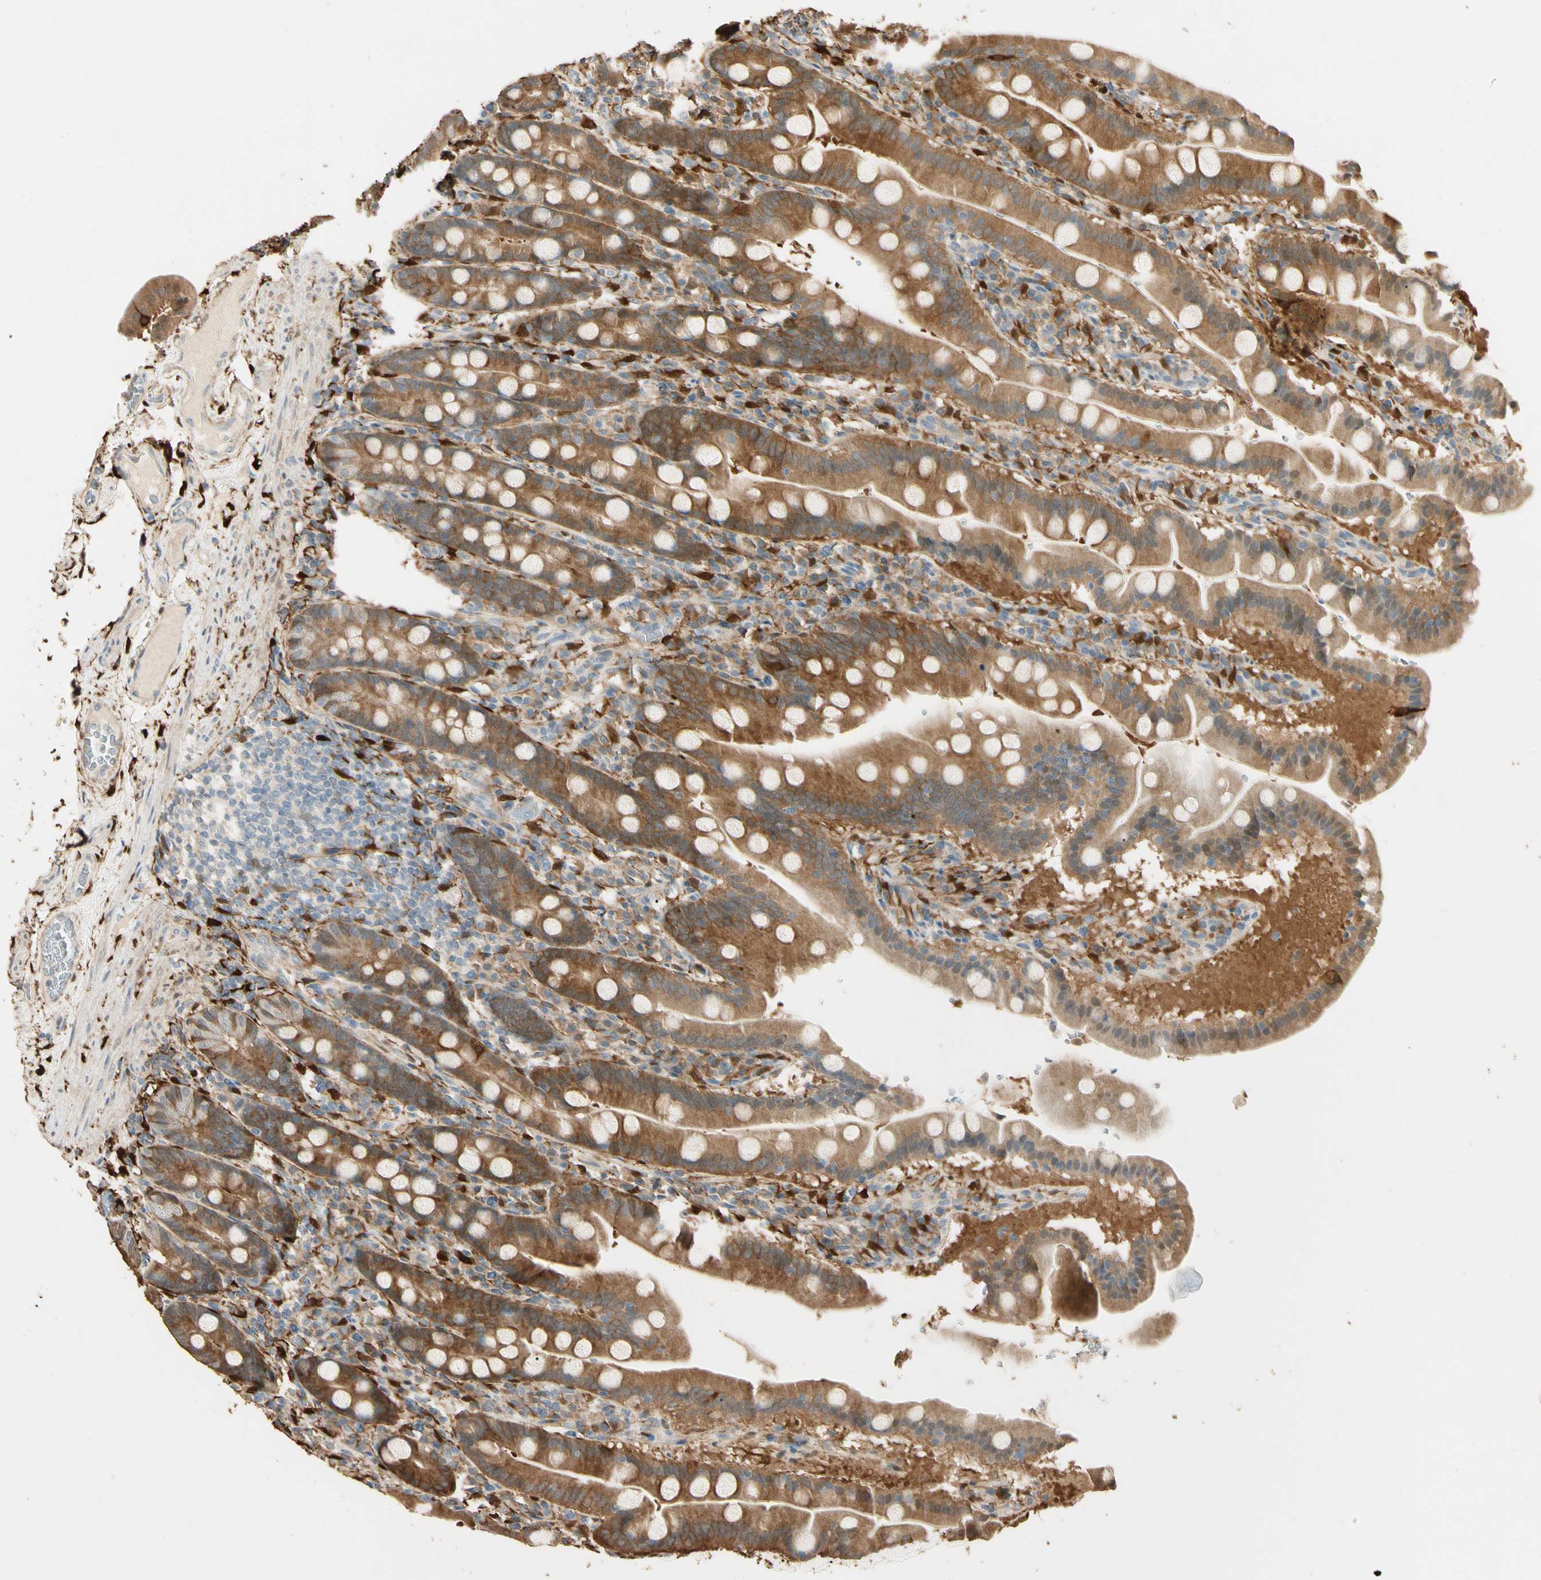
{"staining": {"intensity": "moderate", "quantity": ">75%", "location": "cytoplasmic/membranous"}, "tissue": "duodenum", "cell_type": "Glandular cells", "image_type": "normal", "snomed": [{"axis": "morphology", "description": "Normal tissue, NOS"}, {"axis": "topography", "description": "Duodenum"}], "caption": "Immunohistochemical staining of unremarkable duodenum shows >75% levels of moderate cytoplasmic/membranous protein expression in about >75% of glandular cells.", "gene": "GNE", "patient": {"sex": "male", "age": 50}}